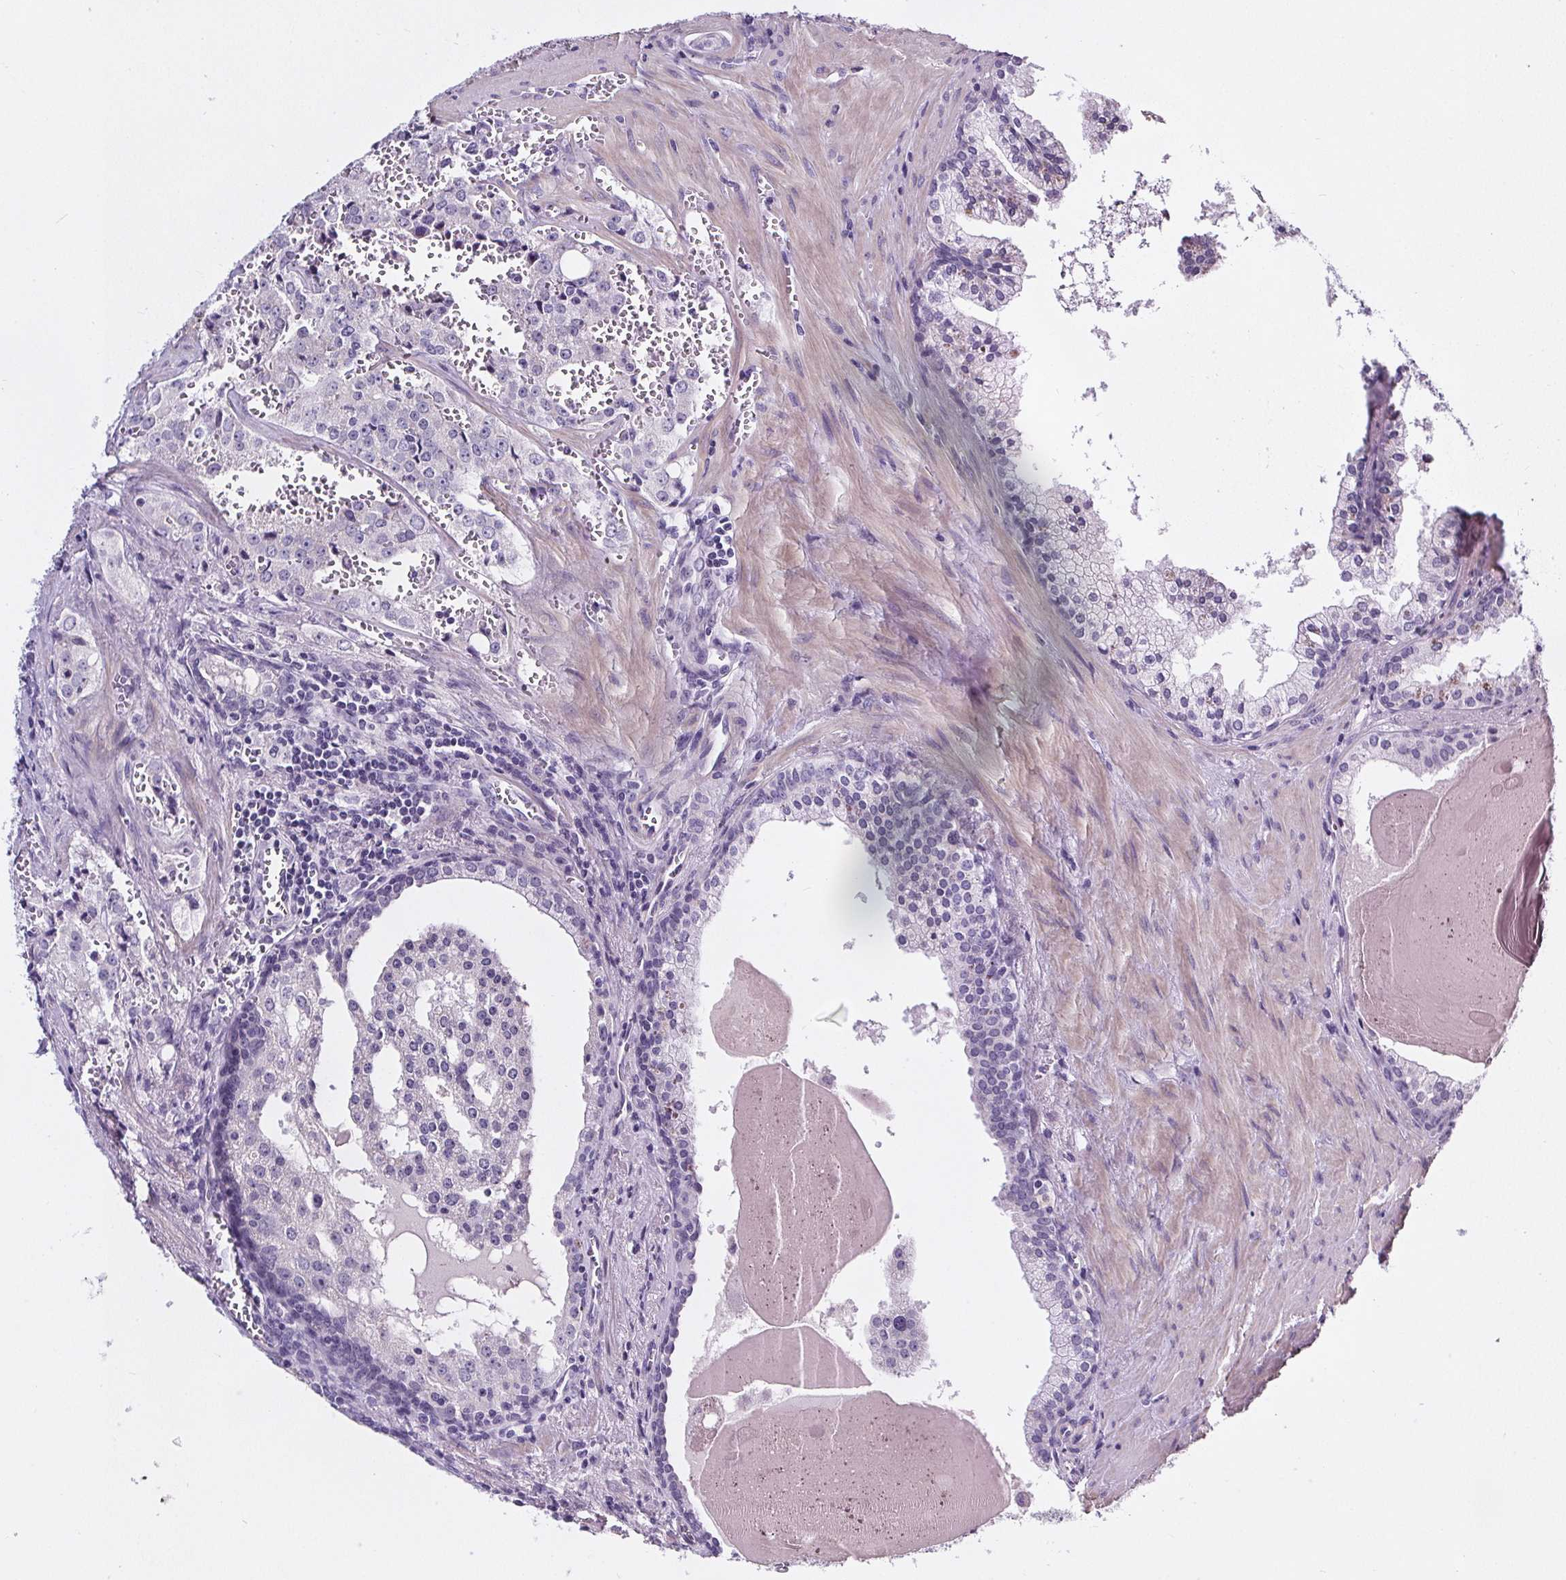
{"staining": {"intensity": "negative", "quantity": "none", "location": "none"}, "tissue": "prostate cancer", "cell_type": "Tumor cells", "image_type": "cancer", "snomed": [{"axis": "morphology", "description": "Adenocarcinoma, High grade"}, {"axis": "topography", "description": "Prostate"}], "caption": "An immunohistochemistry (IHC) image of prostate high-grade adenocarcinoma is shown. There is no staining in tumor cells of prostate high-grade adenocarcinoma. (Brightfield microscopy of DAB immunohistochemistry (IHC) at high magnification).", "gene": "ELAVL2", "patient": {"sex": "male", "age": 68}}